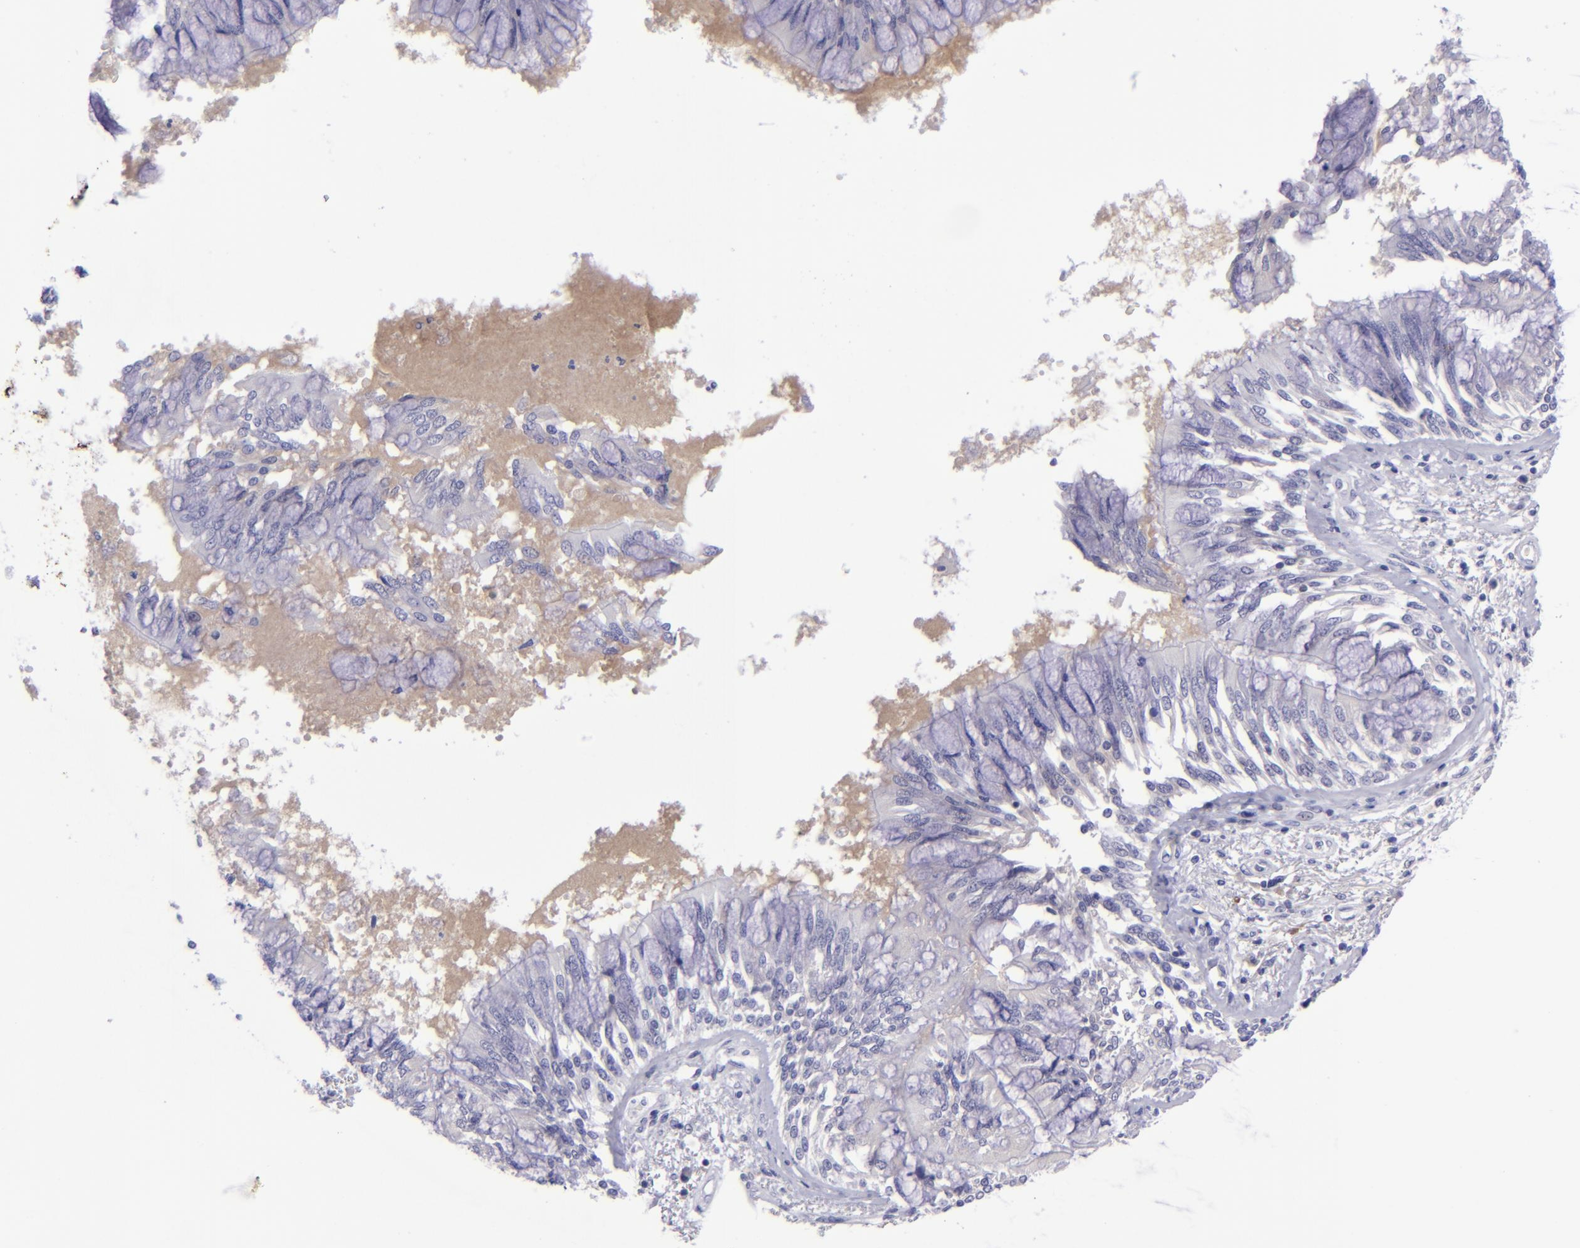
{"staining": {"intensity": "negative", "quantity": "none", "location": "none"}, "tissue": "bronchus", "cell_type": "Respiratory epithelial cells", "image_type": "normal", "snomed": [{"axis": "morphology", "description": "Normal tissue, NOS"}, {"axis": "topography", "description": "Cartilage tissue"}, {"axis": "topography", "description": "Bronchus"}, {"axis": "topography", "description": "Lung"}, {"axis": "topography", "description": "Peripheral nerve tissue"}], "caption": "The image reveals no significant expression in respiratory epithelial cells of bronchus.", "gene": "POU2F2", "patient": {"sex": "female", "age": 49}}